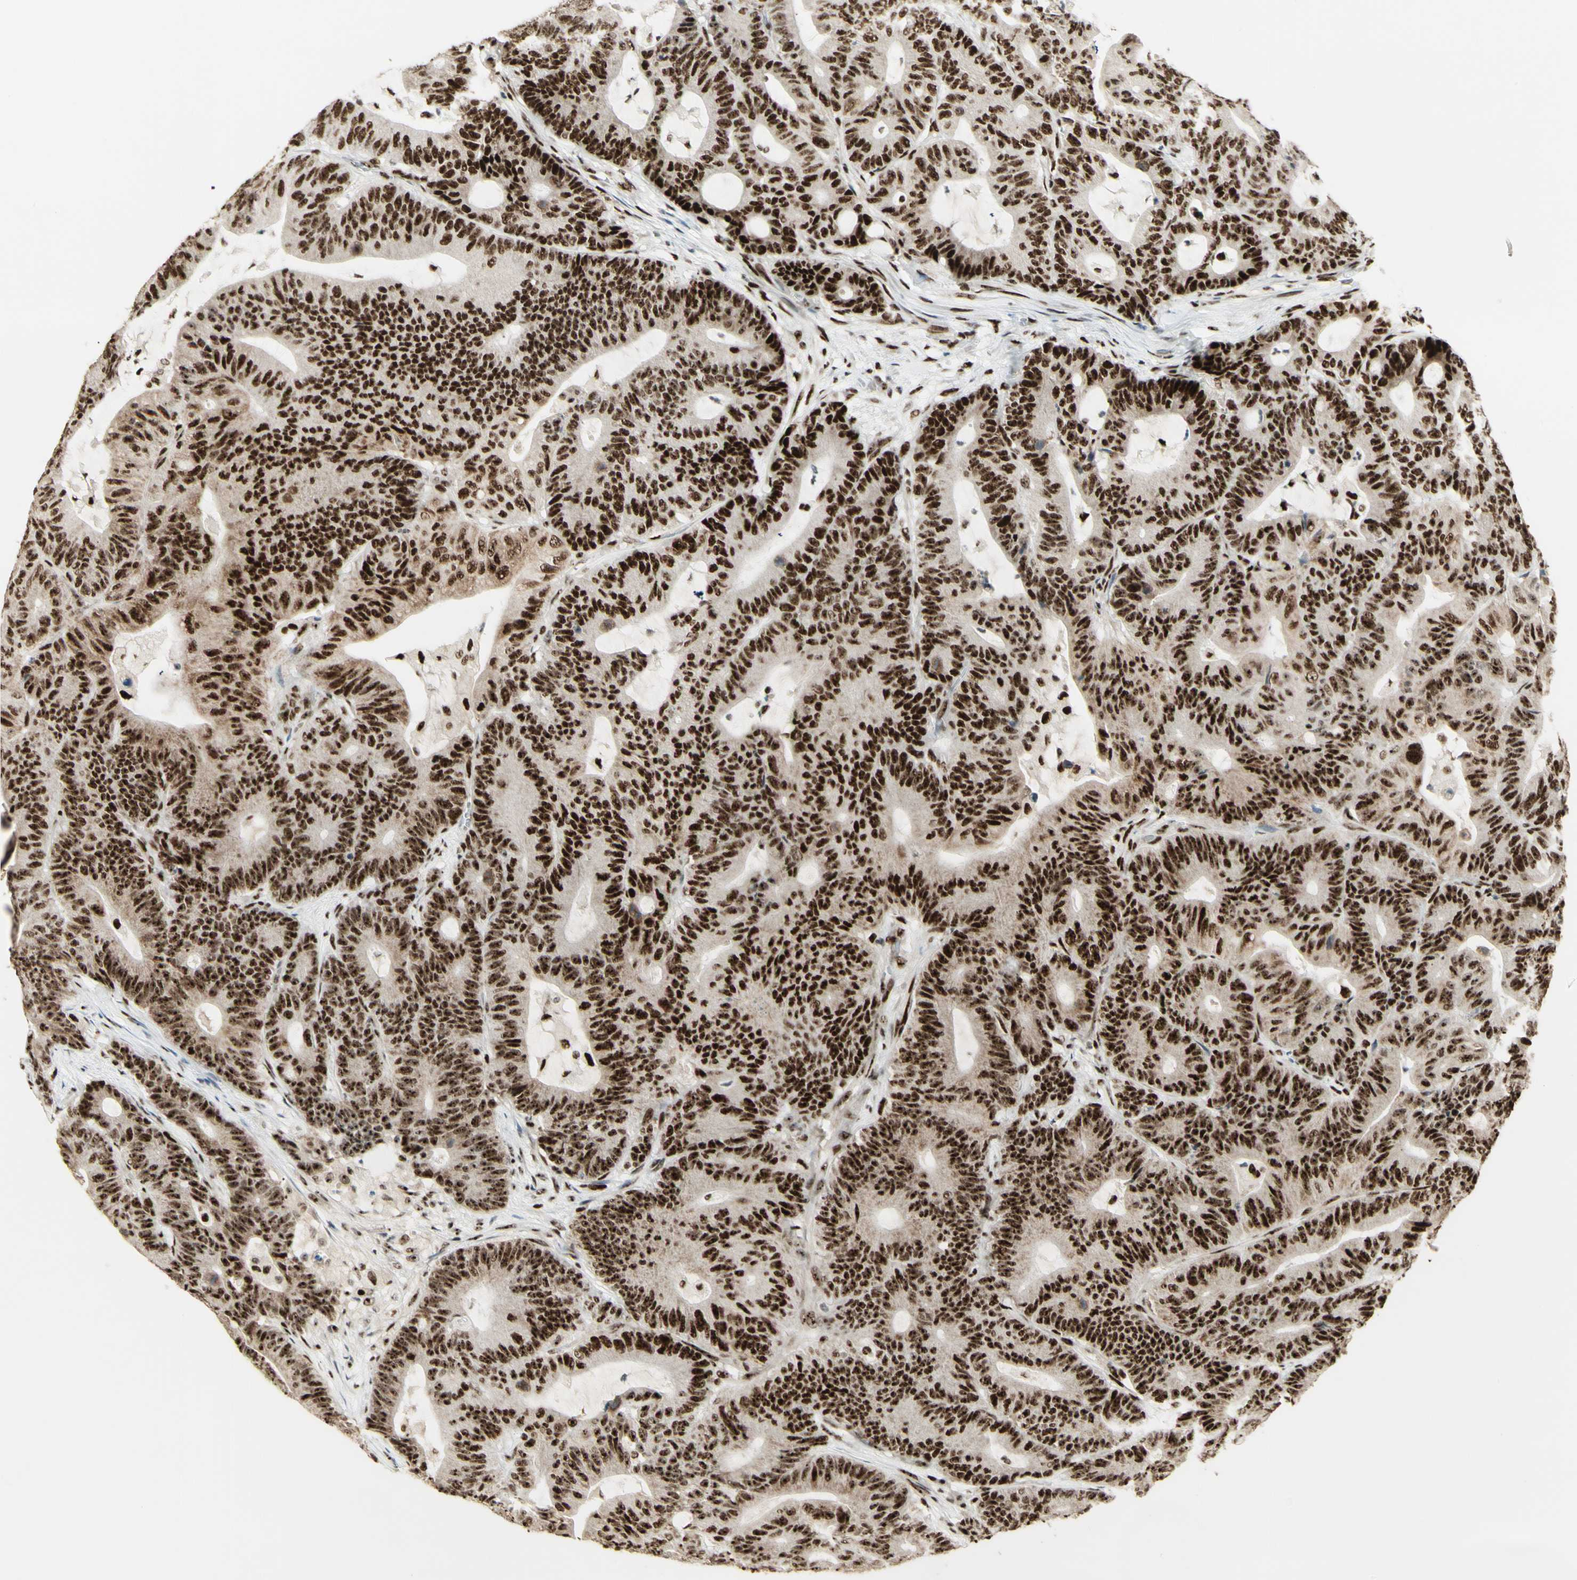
{"staining": {"intensity": "strong", "quantity": ">75%", "location": "cytoplasmic/membranous,nuclear"}, "tissue": "colorectal cancer", "cell_type": "Tumor cells", "image_type": "cancer", "snomed": [{"axis": "morphology", "description": "Adenocarcinoma, NOS"}, {"axis": "topography", "description": "Colon"}], "caption": "Immunohistochemistry (IHC) (DAB) staining of adenocarcinoma (colorectal) demonstrates strong cytoplasmic/membranous and nuclear protein expression in approximately >75% of tumor cells.", "gene": "DHX9", "patient": {"sex": "female", "age": 84}}